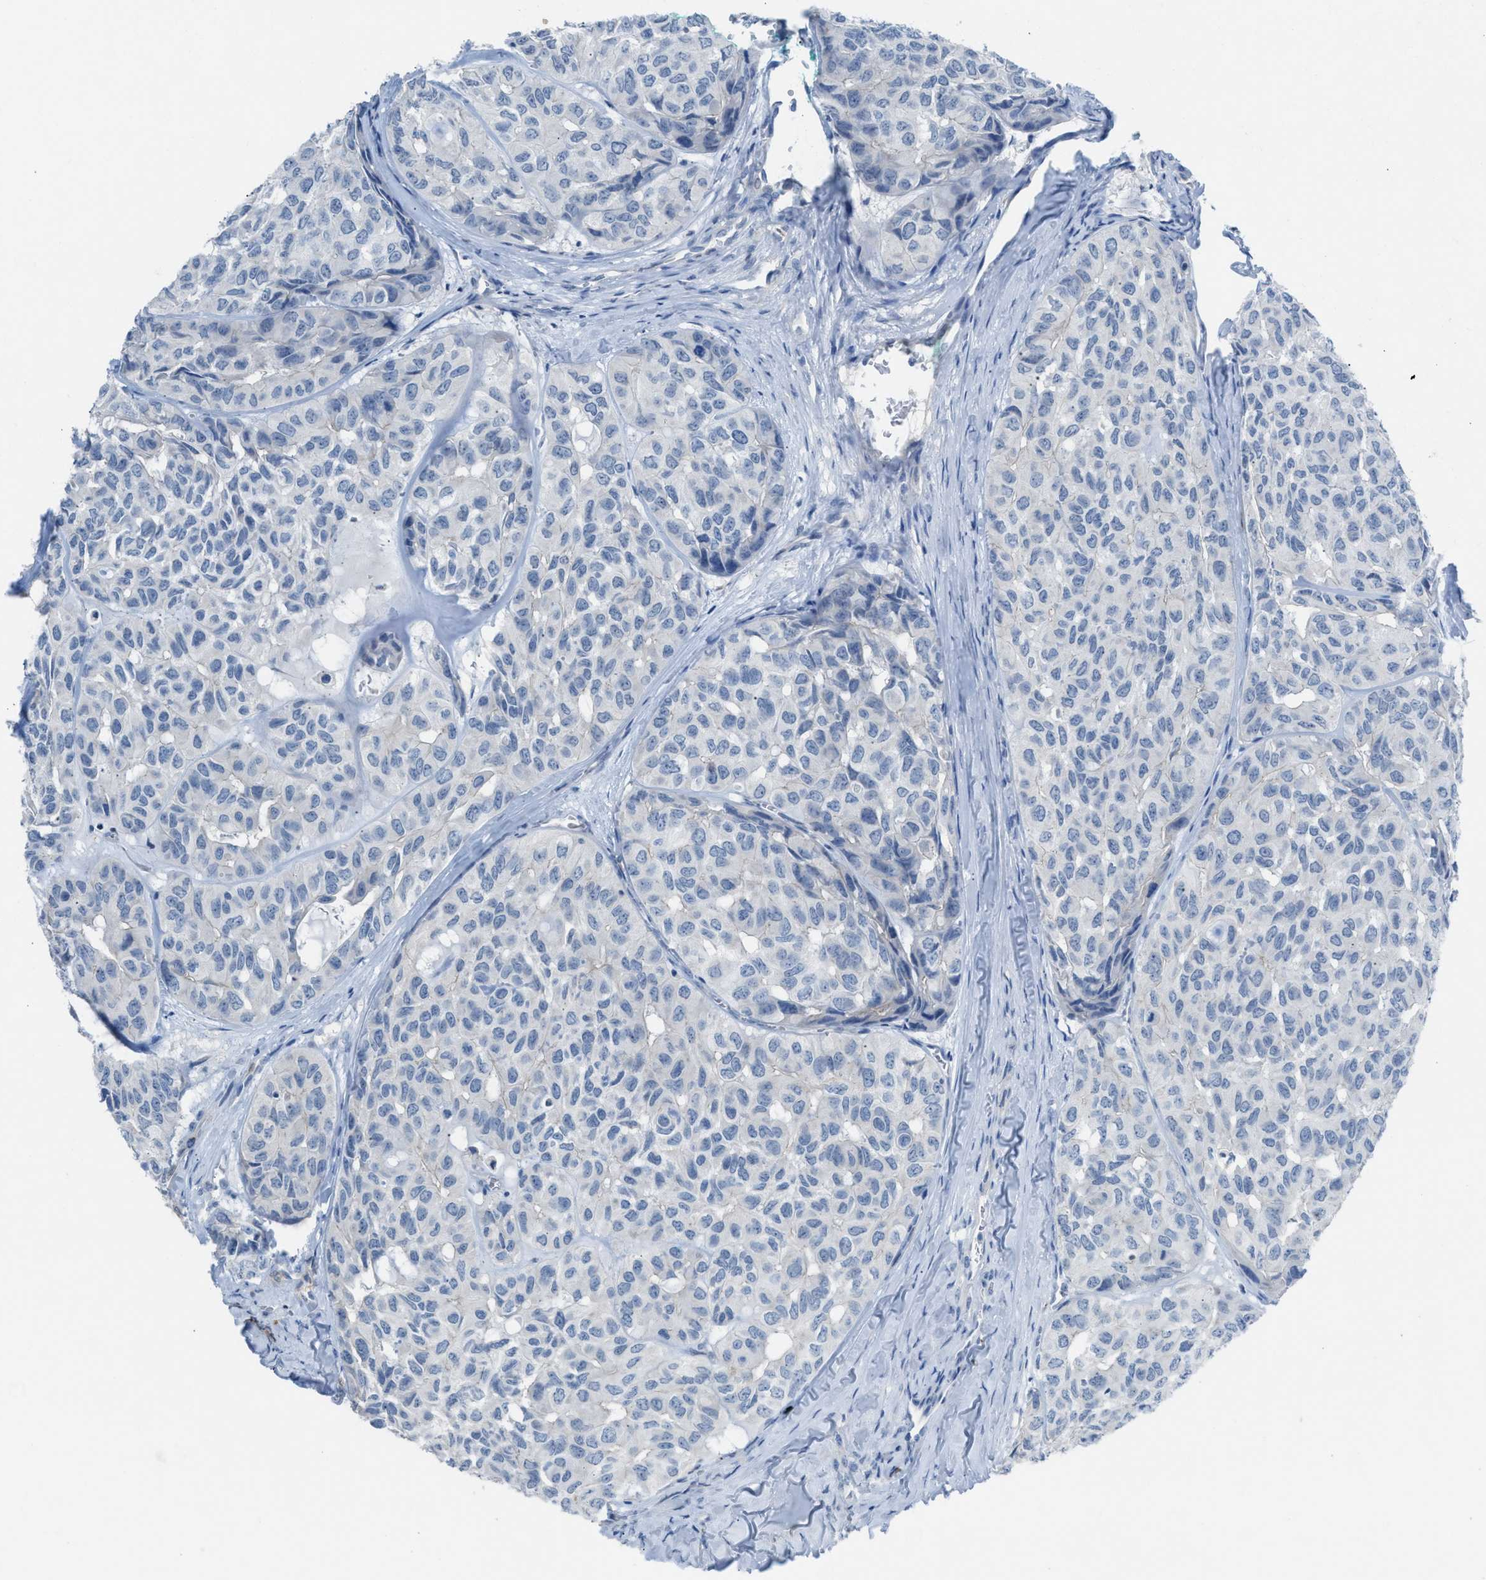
{"staining": {"intensity": "negative", "quantity": "none", "location": "none"}, "tissue": "head and neck cancer", "cell_type": "Tumor cells", "image_type": "cancer", "snomed": [{"axis": "morphology", "description": "Adenocarcinoma, NOS"}, {"axis": "topography", "description": "Salivary gland, NOS"}, {"axis": "topography", "description": "Head-Neck"}], "caption": "Adenocarcinoma (head and neck) stained for a protein using IHC displays no positivity tumor cells.", "gene": "ASPA", "patient": {"sex": "female", "age": 76}}